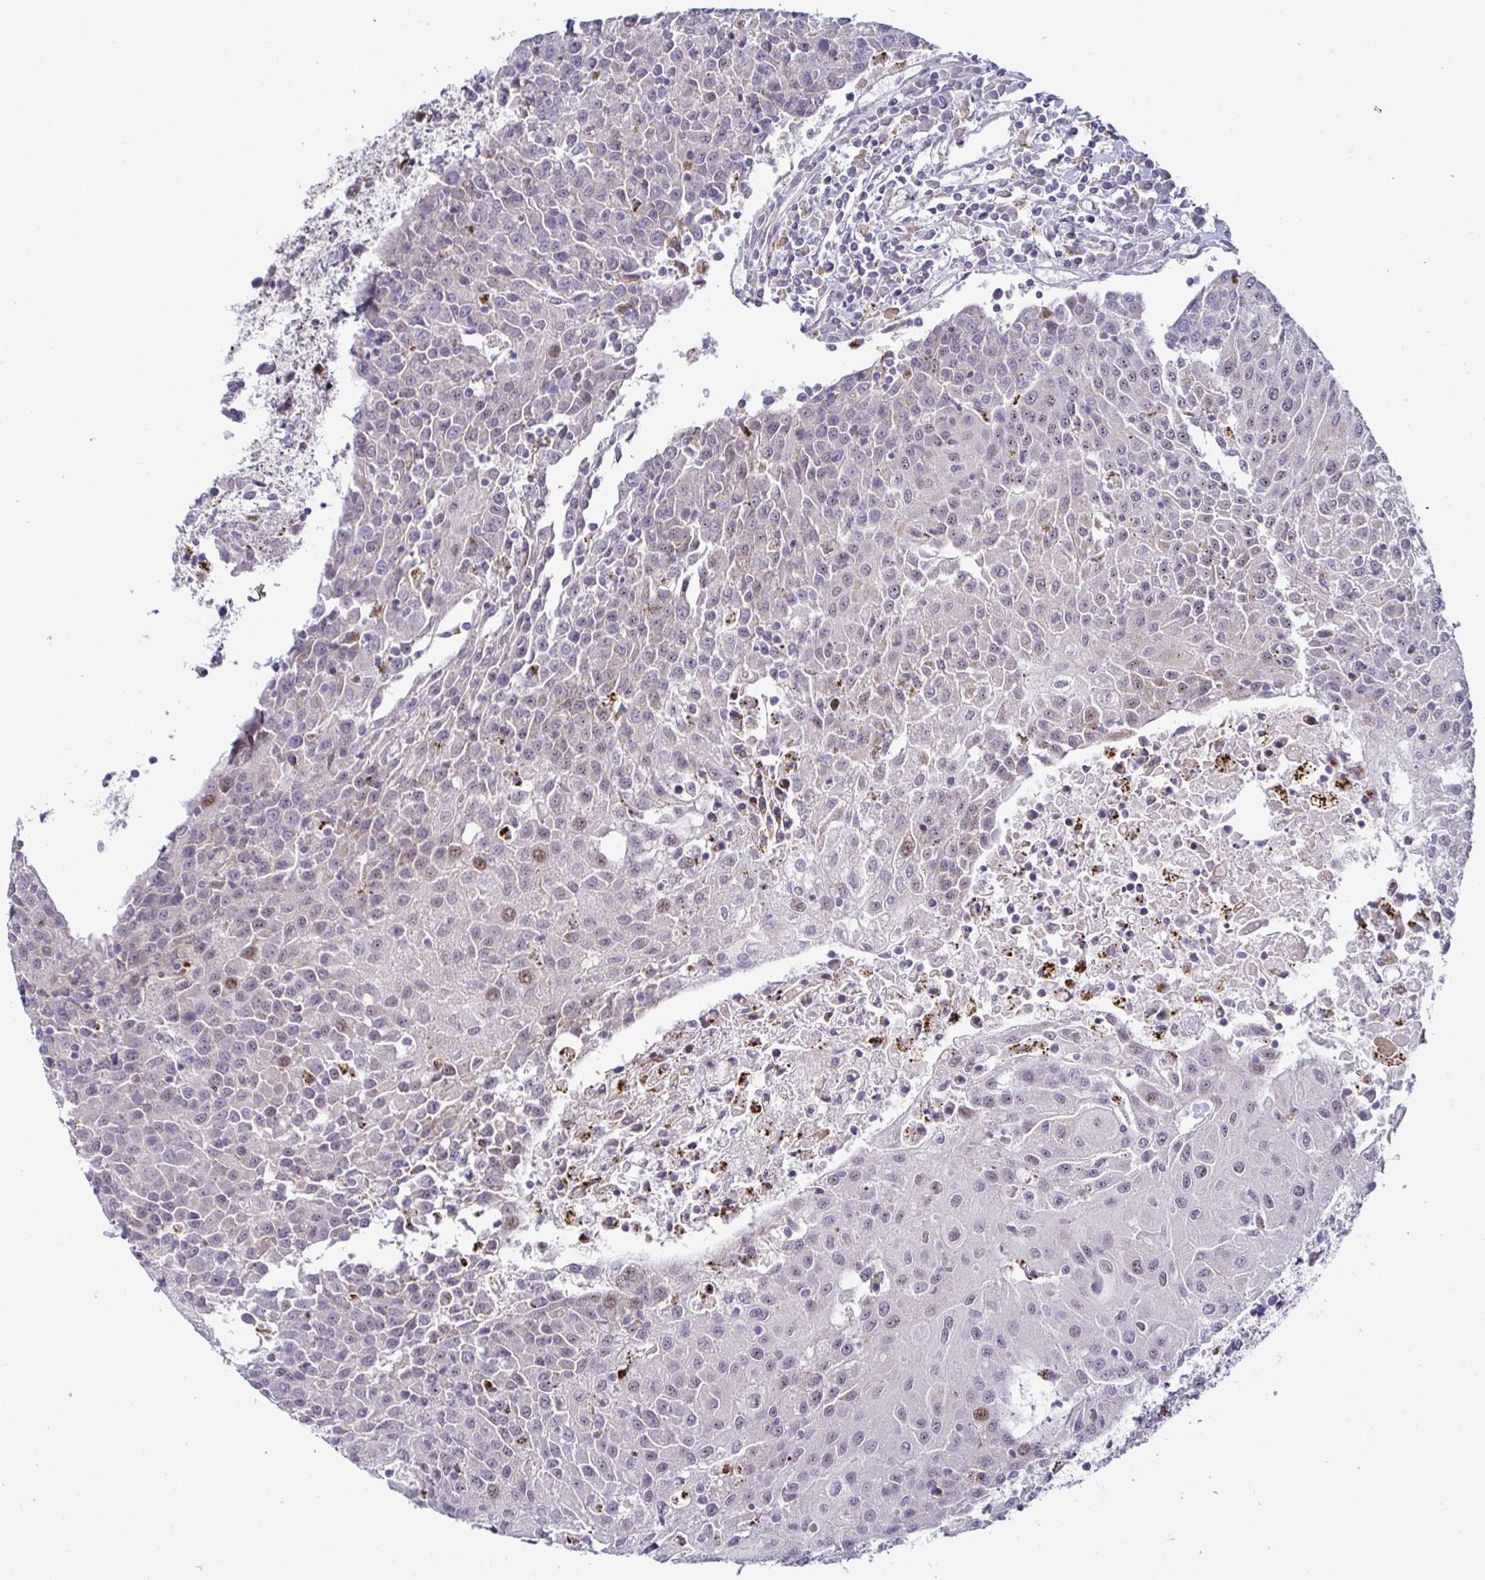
{"staining": {"intensity": "weak", "quantity": "<25%", "location": "nuclear"}, "tissue": "urothelial cancer", "cell_type": "Tumor cells", "image_type": "cancer", "snomed": [{"axis": "morphology", "description": "Urothelial carcinoma, High grade"}, {"axis": "topography", "description": "Urinary bladder"}], "caption": "Immunohistochemistry of urothelial cancer exhibits no positivity in tumor cells.", "gene": "DZIP1", "patient": {"sex": "female", "age": 85}}